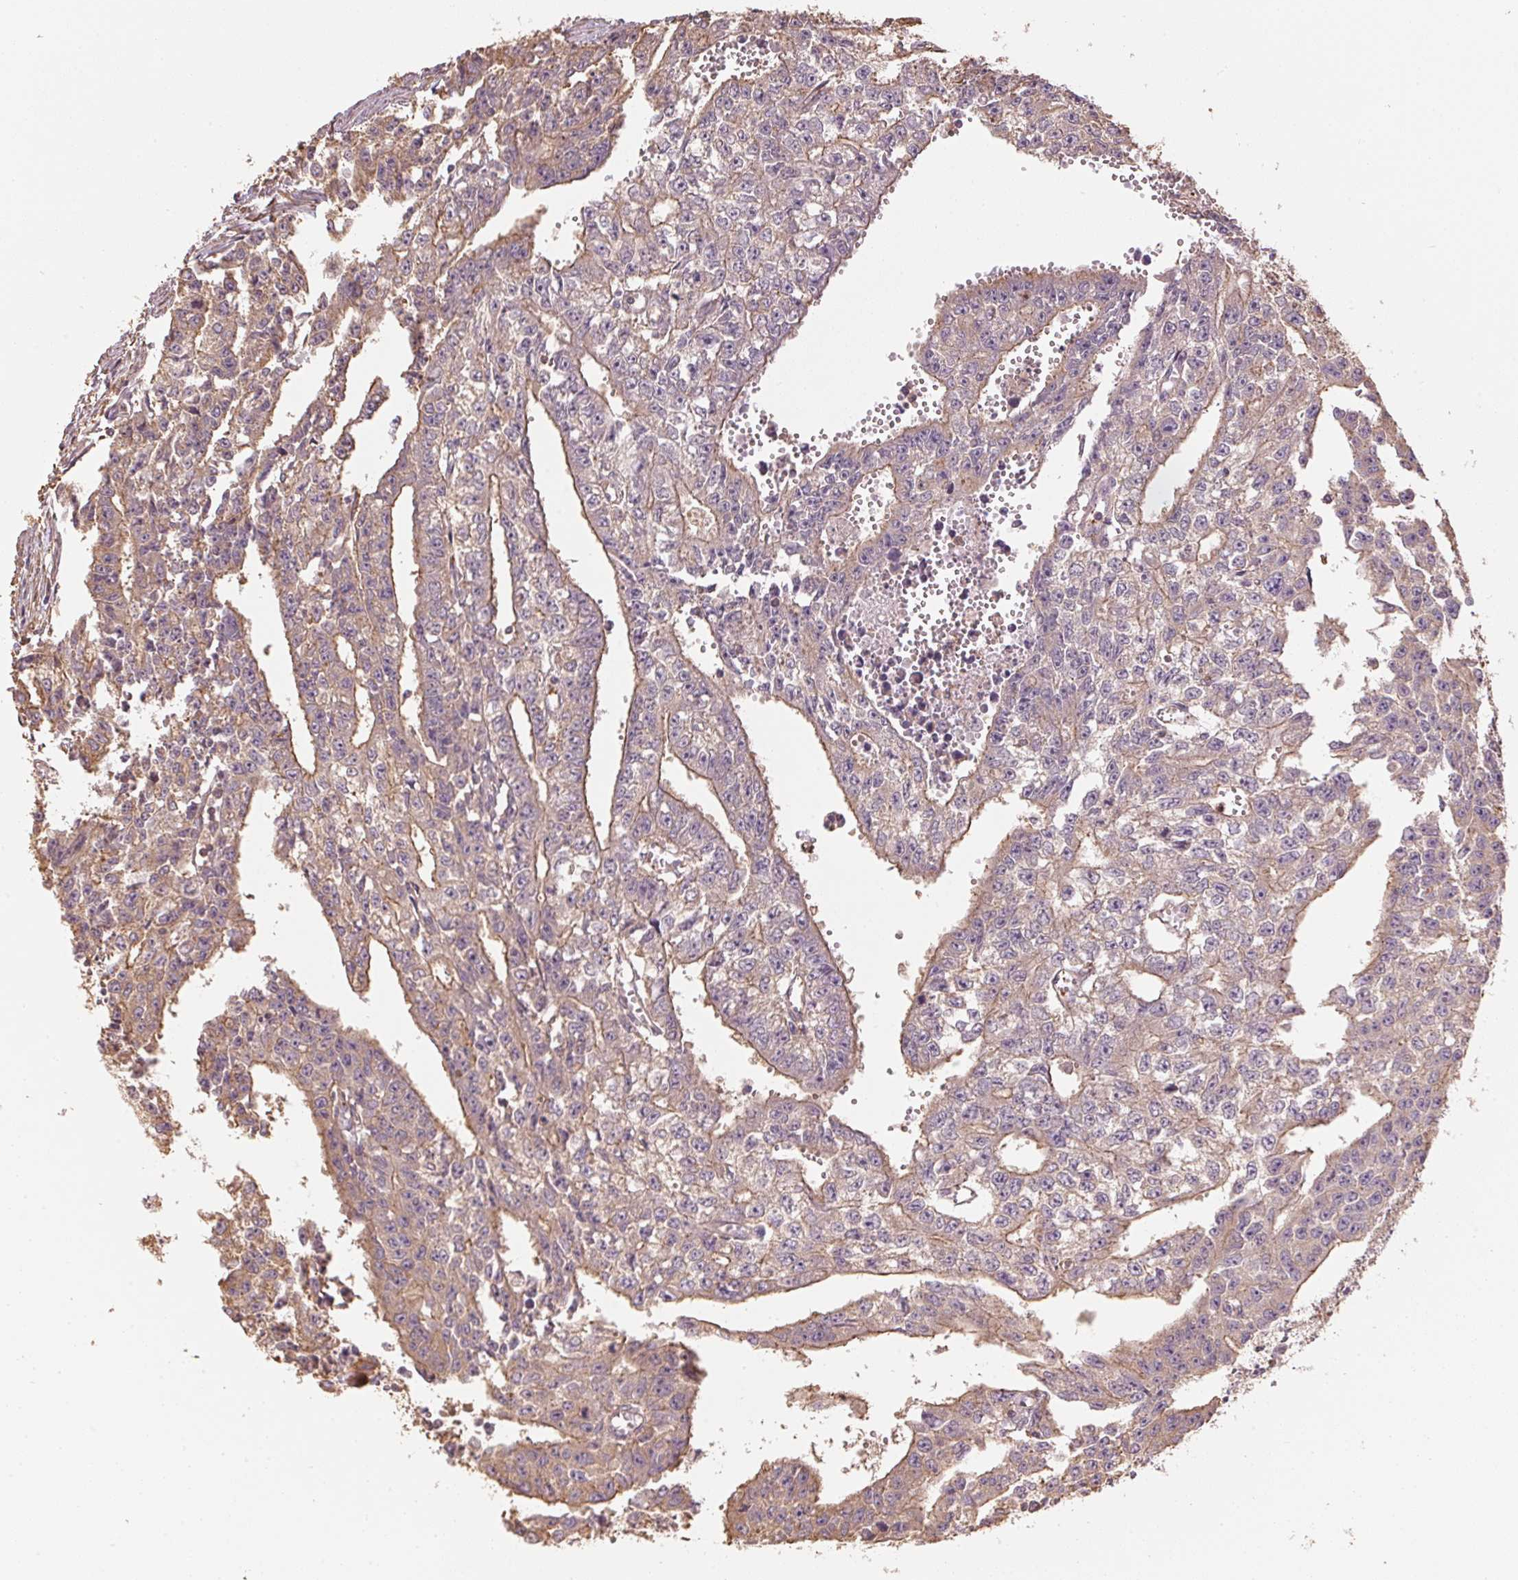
{"staining": {"intensity": "weak", "quantity": "25%-75%", "location": "cytoplasmic/membranous"}, "tissue": "testis cancer", "cell_type": "Tumor cells", "image_type": "cancer", "snomed": [{"axis": "morphology", "description": "Carcinoma, Embryonal, NOS"}, {"axis": "morphology", "description": "Teratoma, malignant, NOS"}, {"axis": "topography", "description": "Testis"}], "caption": "Immunohistochemical staining of testis cancer demonstrates low levels of weak cytoplasmic/membranous protein staining in approximately 25%-75% of tumor cells.", "gene": "QDPR", "patient": {"sex": "male", "age": 24}}